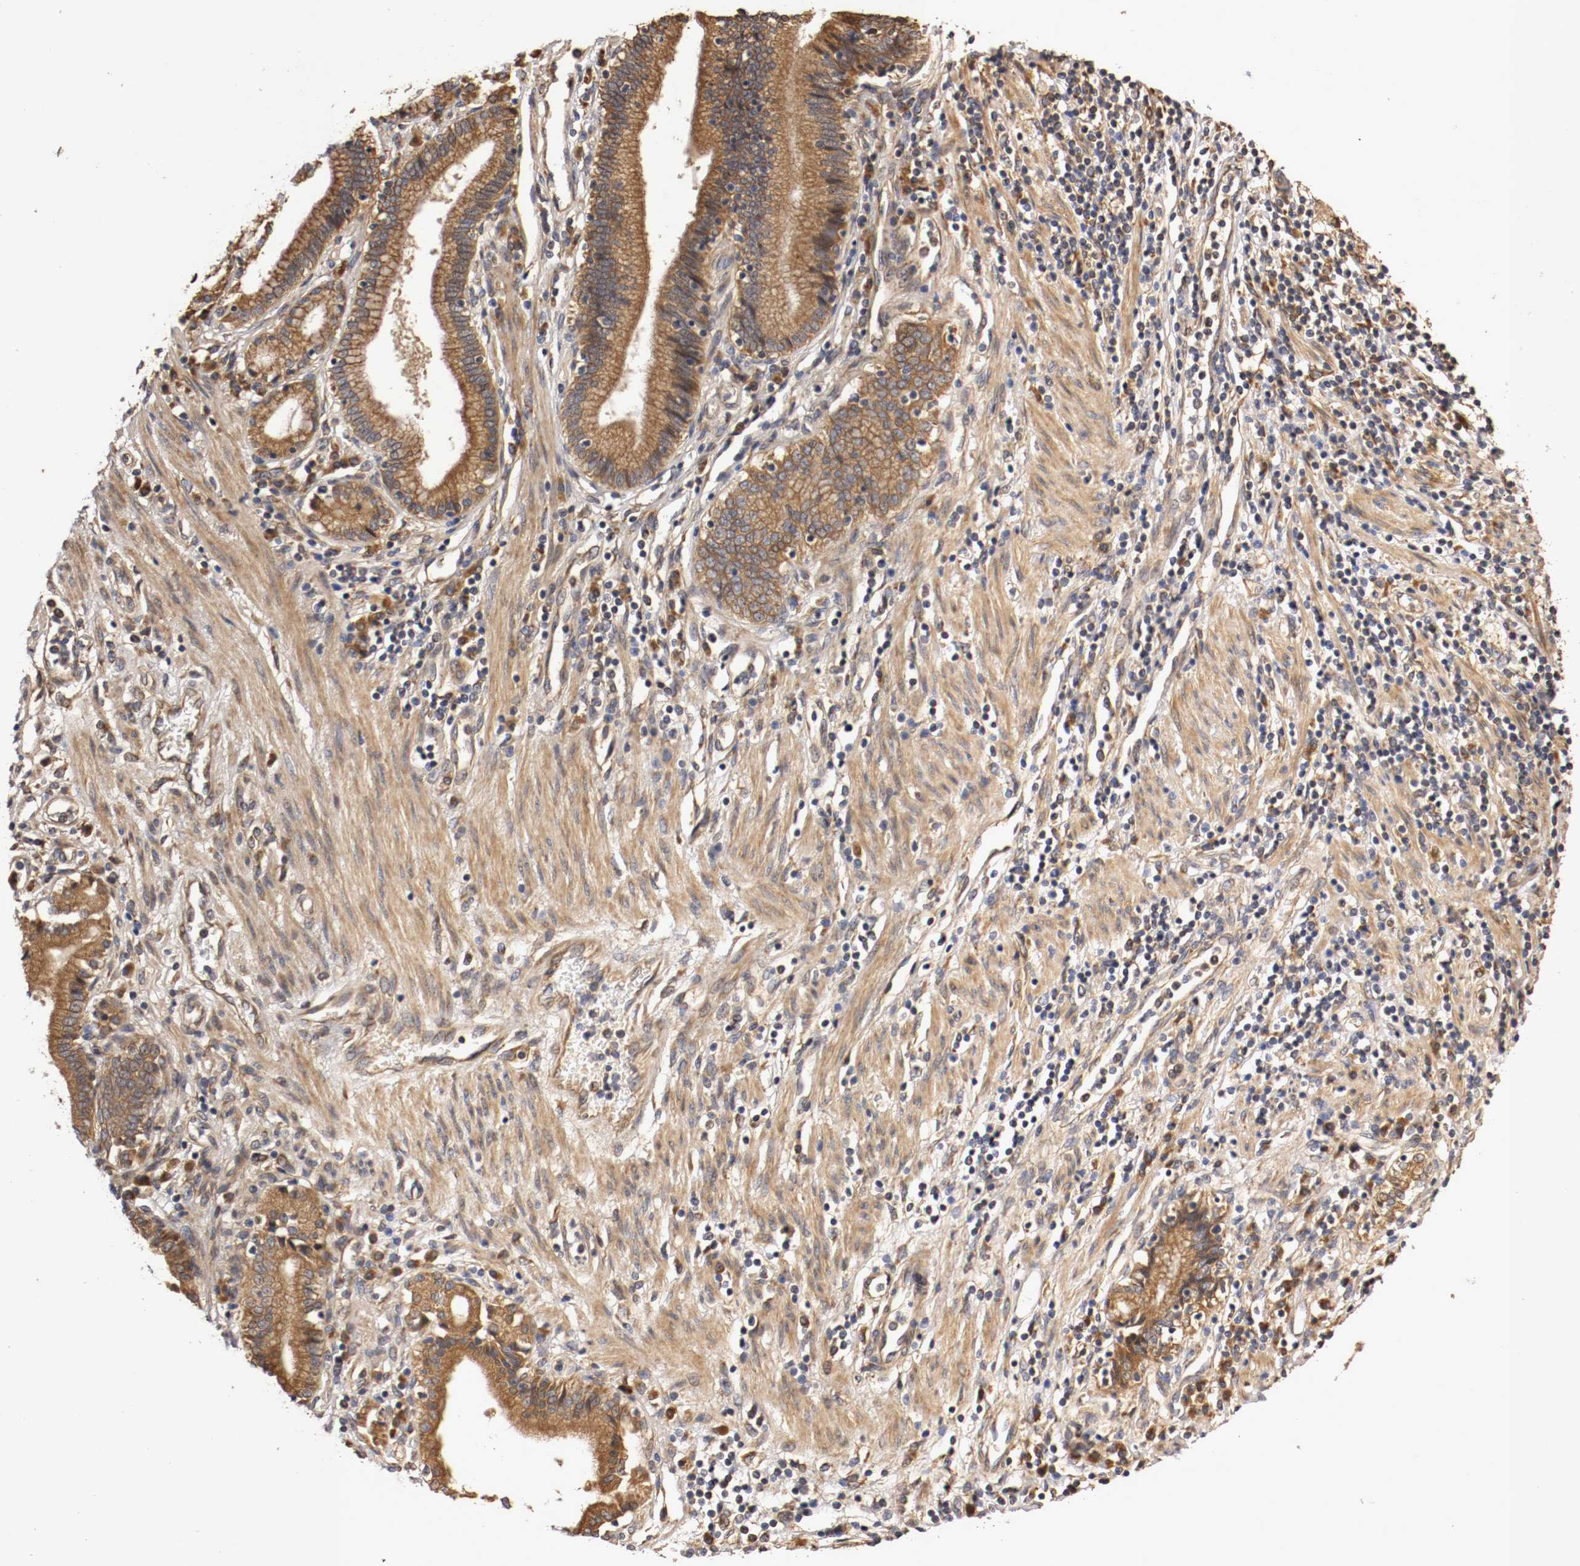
{"staining": {"intensity": "strong", "quantity": ">75%", "location": "cytoplasmic/membranous"}, "tissue": "pancreatic cancer", "cell_type": "Tumor cells", "image_type": "cancer", "snomed": [{"axis": "morphology", "description": "Adenocarcinoma, NOS"}, {"axis": "topography", "description": "Pancreas"}], "caption": "Pancreatic cancer (adenocarcinoma) stained with DAB immunohistochemistry (IHC) exhibits high levels of strong cytoplasmic/membranous positivity in approximately >75% of tumor cells. Using DAB (brown) and hematoxylin (blue) stains, captured at high magnification using brightfield microscopy.", "gene": "VEZT", "patient": {"sex": "female", "age": 48}}